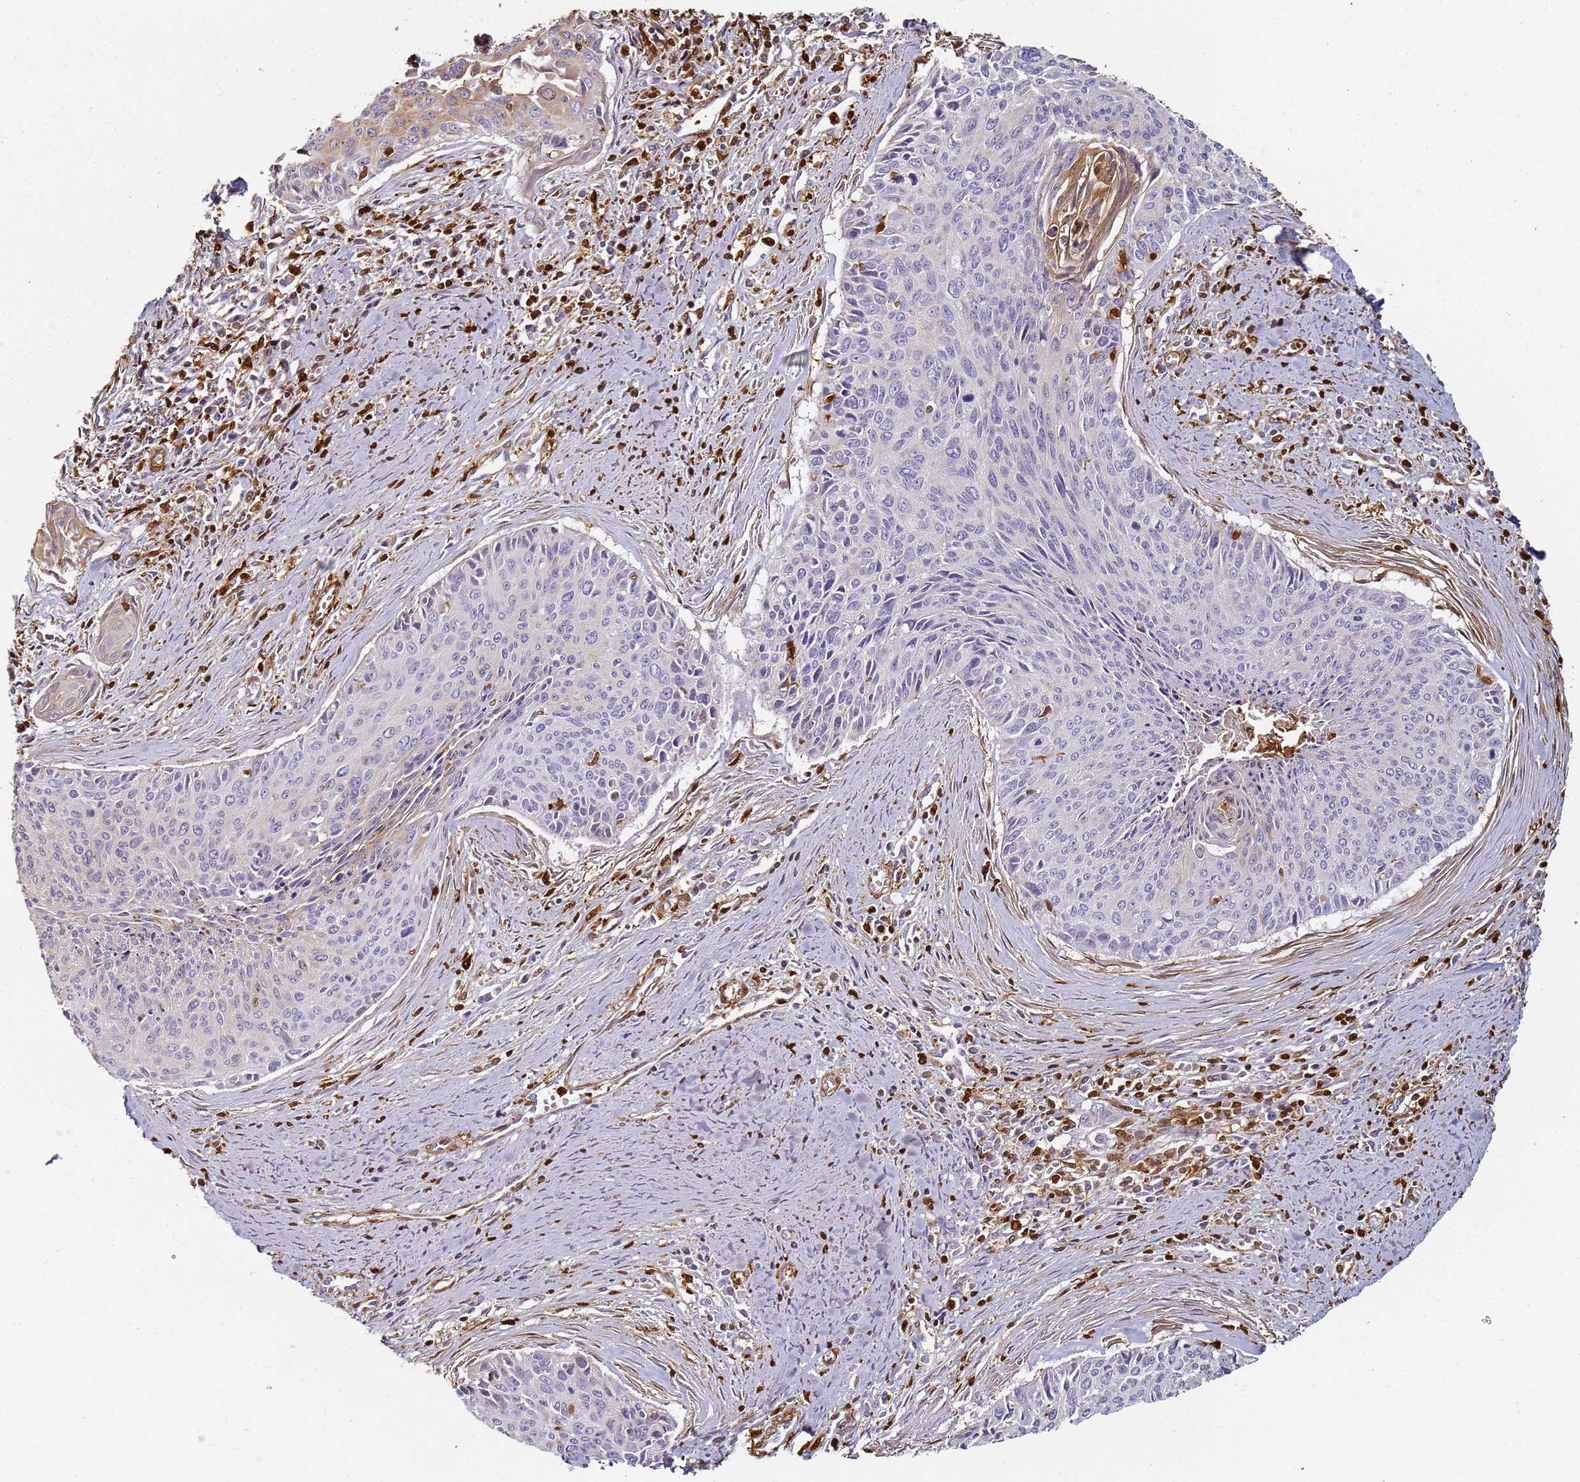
{"staining": {"intensity": "weak", "quantity": "<25%", "location": "cytoplasmic/membranous"}, "tissue": "cervical cancer", "cell_type": "Tumor cells", "image_type": "cancer", "snomed": [{"axis": "morphology", "description": "Squamous cell carcinoma, NOS"}, {"axis": "topography", "description": "Cervix"}], "caption": "DAB immunohistochemical staining of cervical cancer (squamous cell carcinoma) displays no significant positivity in tumor cells. Brightfield microscopy of immunohistochemistry (IHC) stained with DAB (brown) and hematoxylin (blue), captured at high magnification.", "gene": "S100A4", "patient": {"sex": "female", "age": 55}}